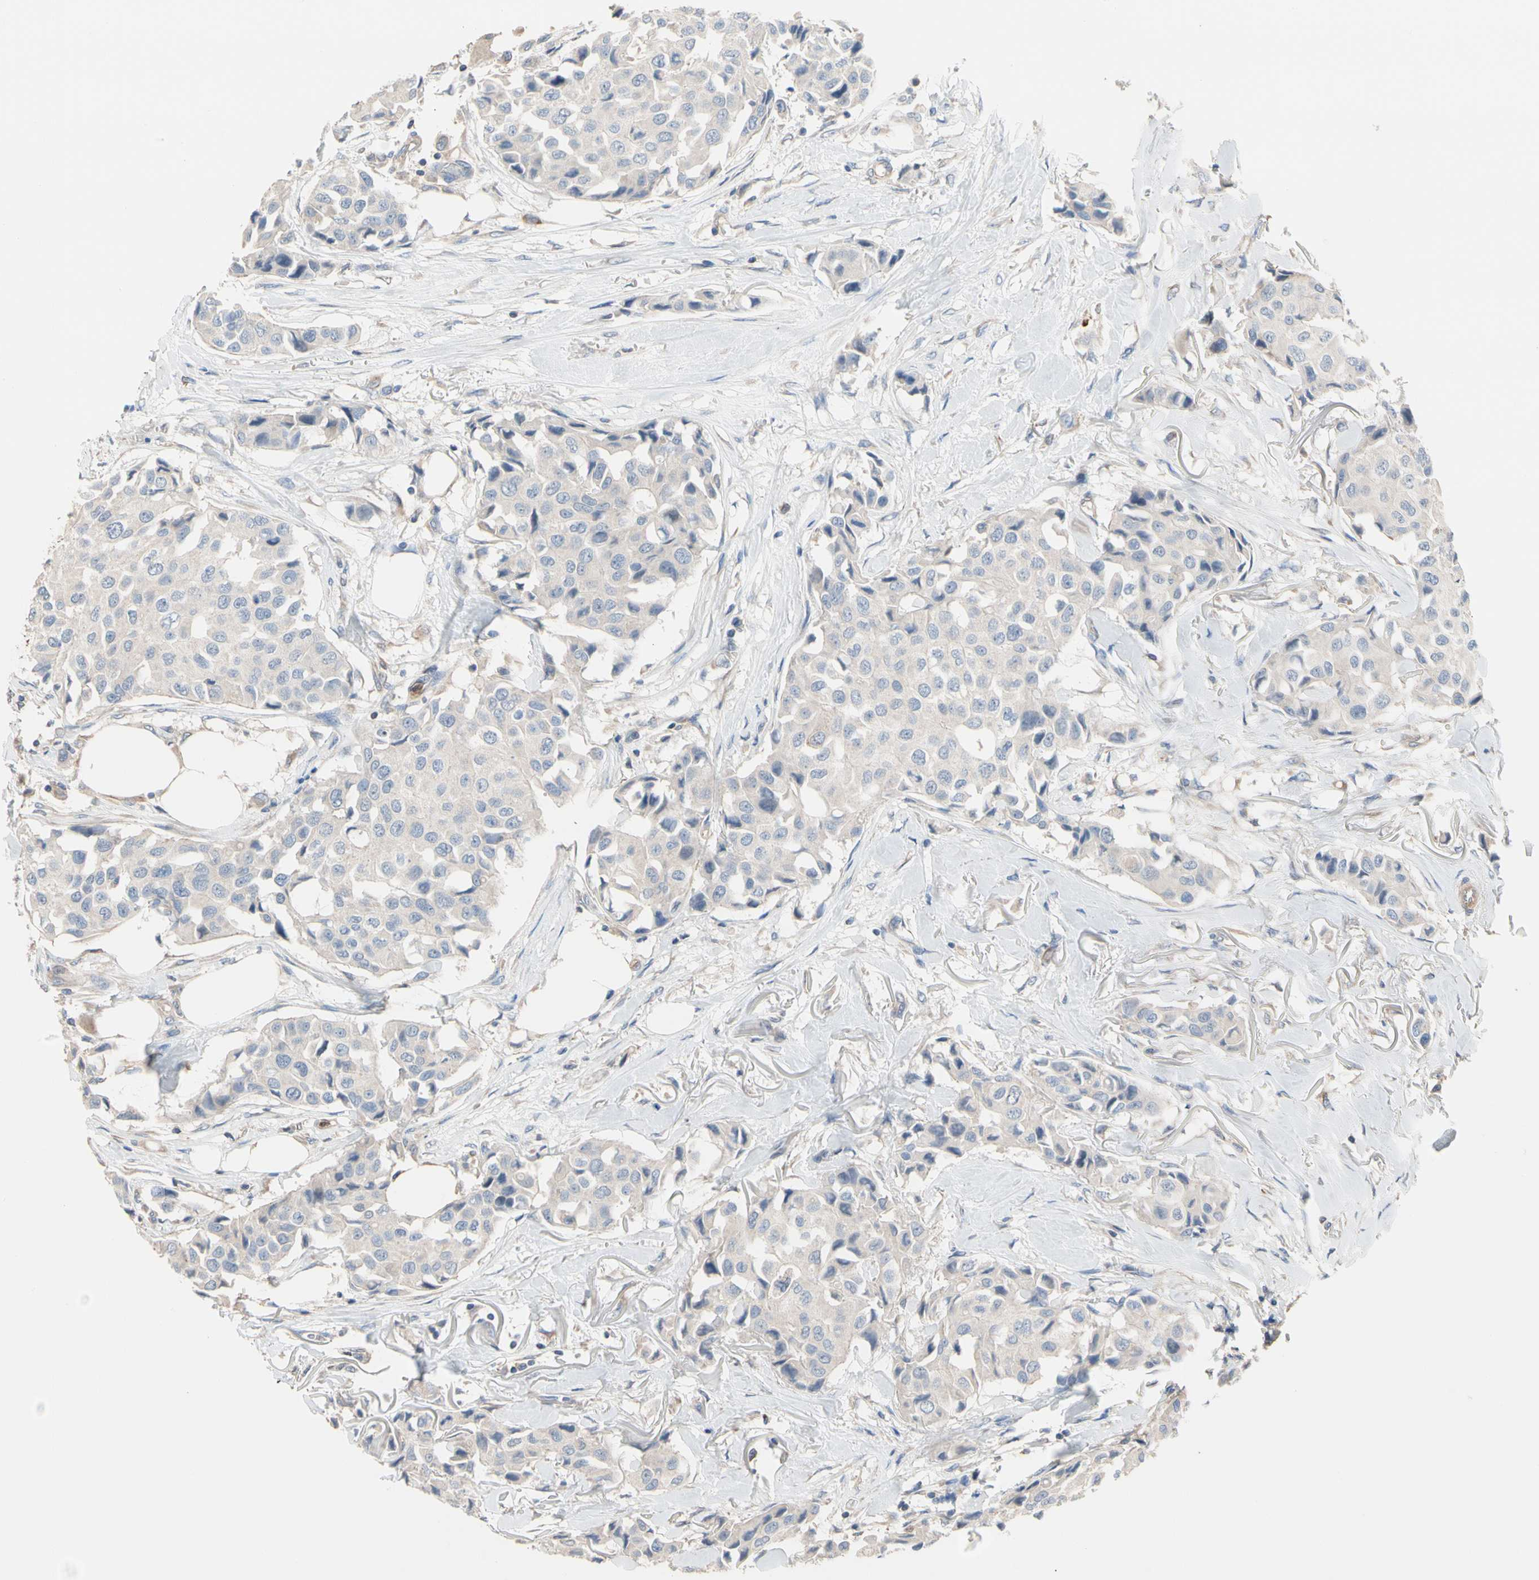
{"staining": {"intensity": "negative", "quantity": "none", "location": "none"}, "tissue": "breast cancer", "cell_type": "Tumor cells", "image_type": "cancer", "snomed": [{"axis": "morphology", "description": "Duct carcinoma"}, {"axis": "topography", "description": "Breast"}], "caption": "A high-resolution image shows immunohistochemistry (IHC) staining of breast invasive ductal carcinoma, which demonstrates no significant expression in tumor cells.", "gene": "BBOX1", "patient": {"sex": "female", "age": 80}}